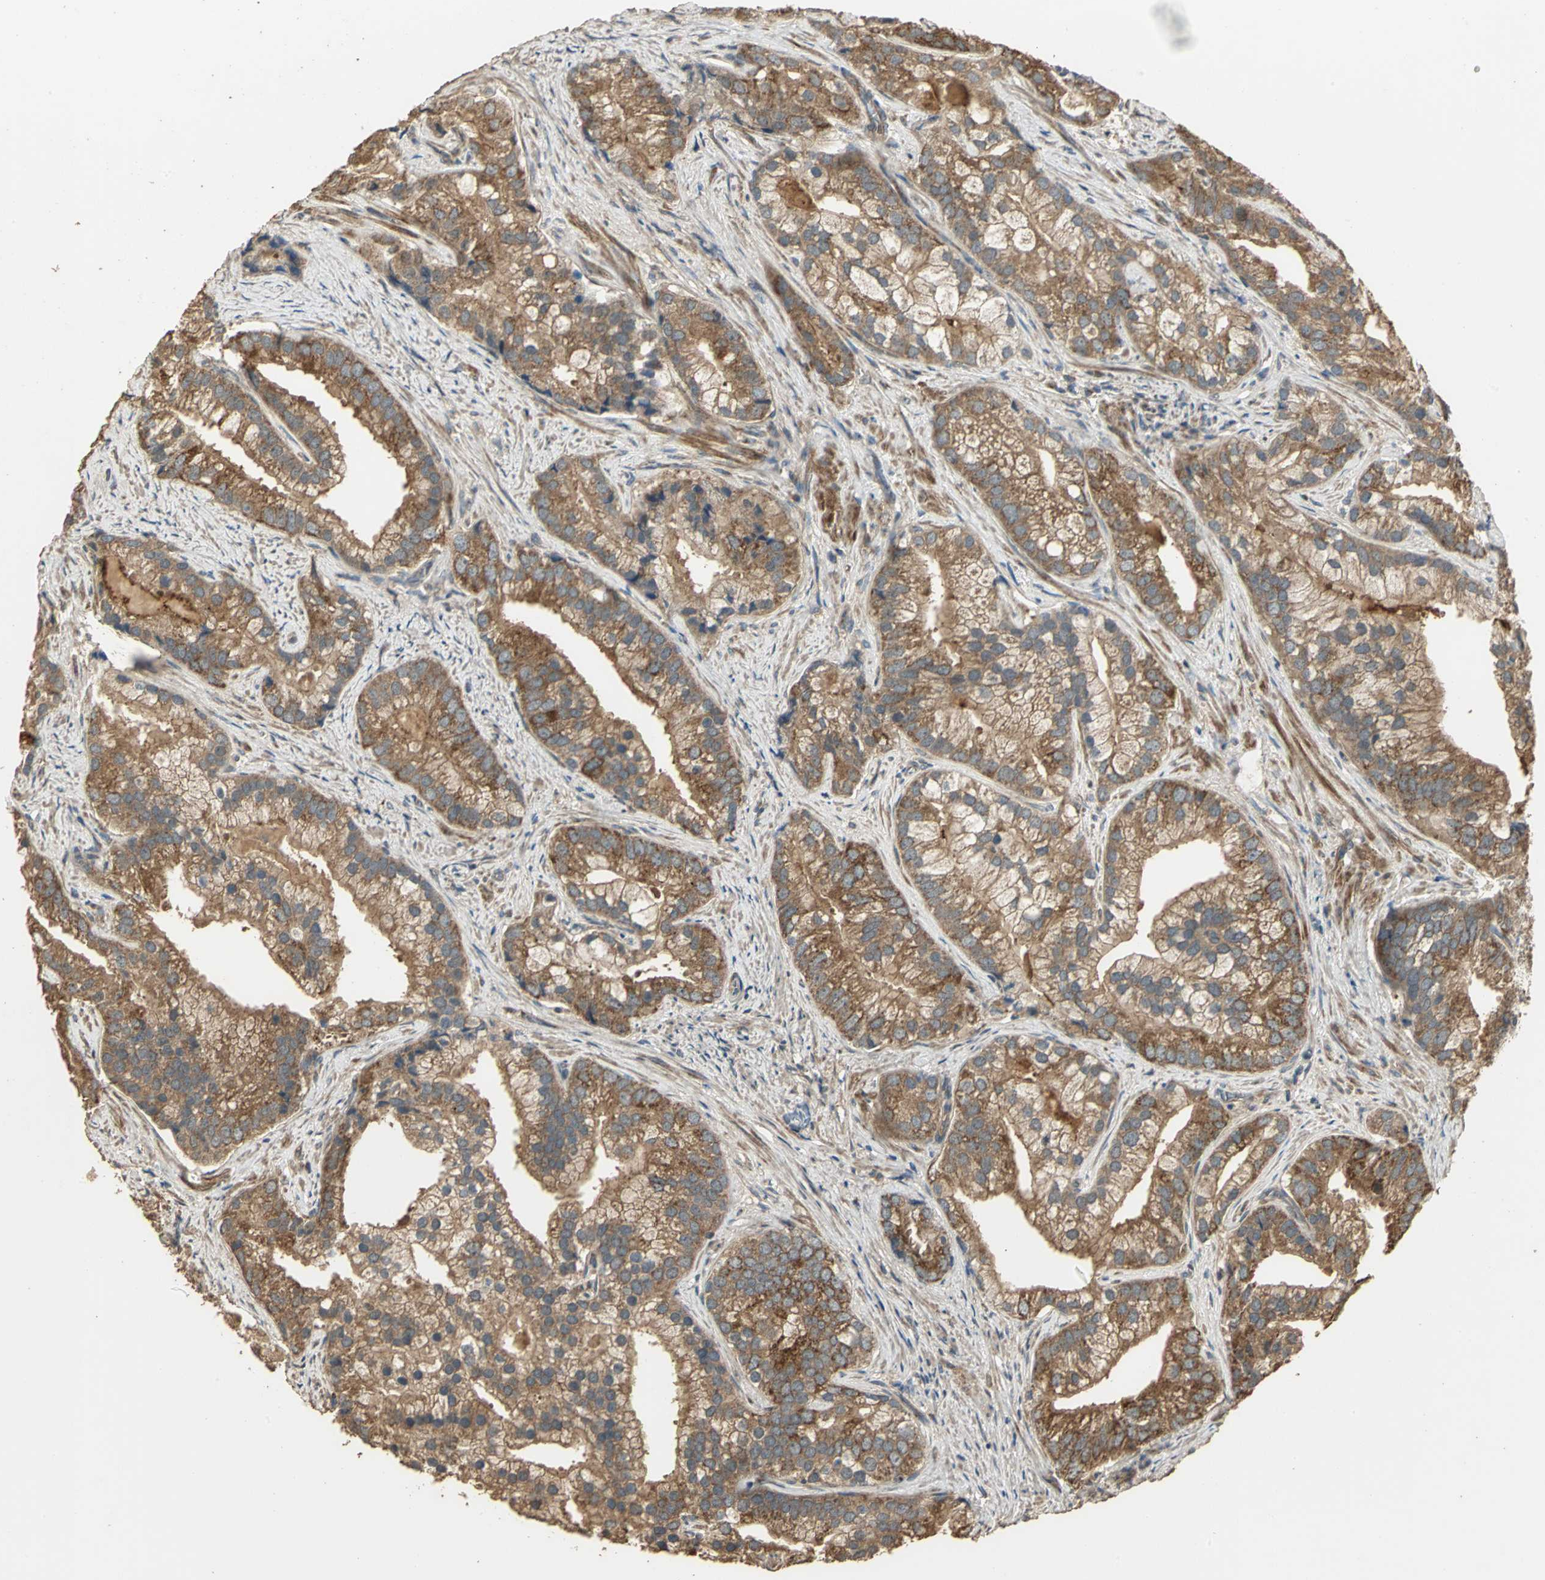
{"staining": {"intensity": "strong", "quantity": ">75%", "location": "cytoplasmic/membranous"}, "tissue": "prostate cancer", "cell_type": "Tumor cells", "image_type": "cancer", "snomed": [{"axis": "morphology", "description": "Adenocarcinoma, Low grade"}, {"axis": "topography", "description": "Prostate"}], "caption": "Prostate cancer (low-grade adenocarcinoma) stained for a protein (brown) reveals strong cytoplasmic/membranous positive expression in about >75% of tumor cells.", "gene": "KANK1", "patient": {"sex": "male", "age": 71}}